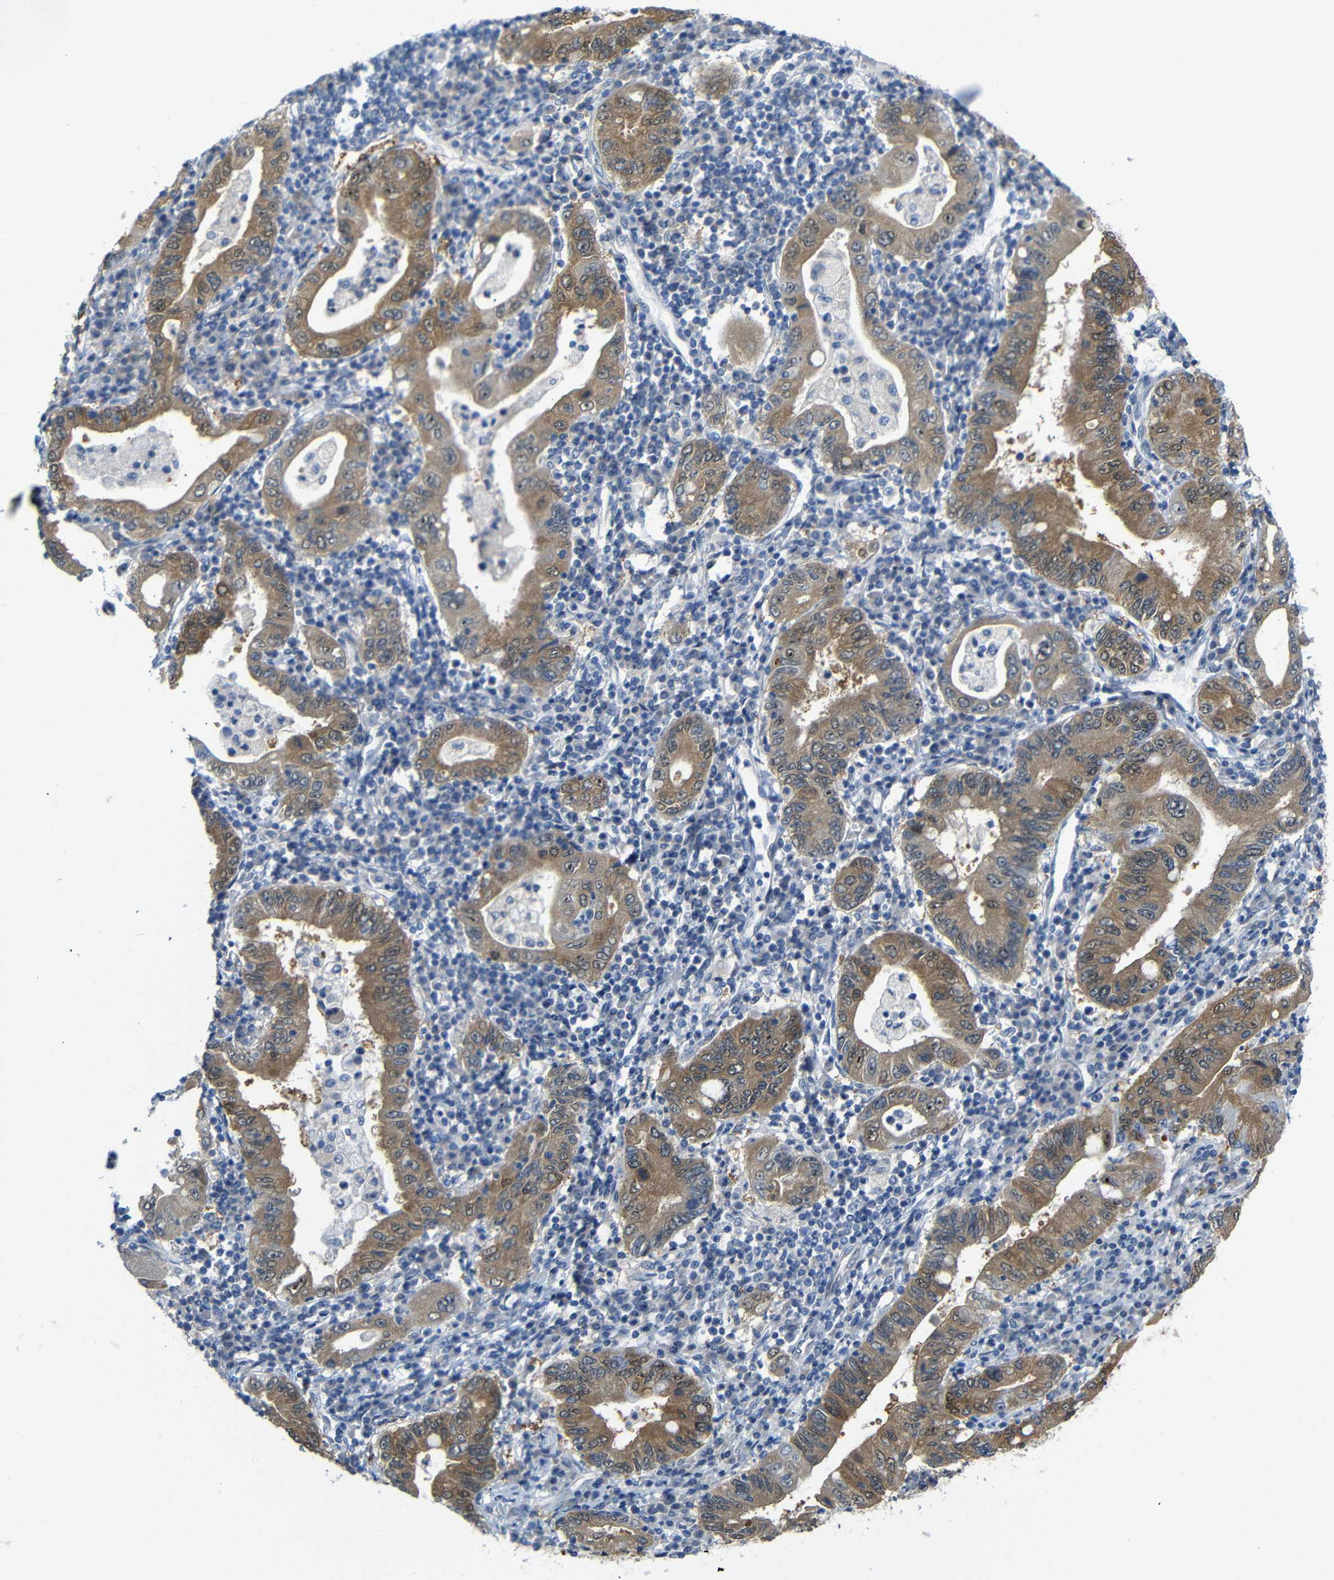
{"staining": {"intensity": "moderate", "quantity": ">75%", "location": "cytoplasmic/membranous"}, "tissue": "stomach cancer", "cell_type": "Tumor cells", "image_type": "cancer", "snomed": [{"axis": "morphology", "description": "Normal tissue, NOS"}, {"axis": "morphology", "description": "Adenocarcinoma, NOS"}, {"axis": "topography", "description": "Esophagus"}, {"axis": "topography", "description": "Stomach, upper"}, {"axis": "topography", "description": "Peripheral nerve tissue"}], "caption": "Immunohistochemistry (IHC) photomicrograph of neoplastic tissue: human adenocarcinoma (stomach) stained using immunohistochemistry displays medium levels of moderate protein expression localized specifically in the cytoplasmic/membranous of tumor cells, appearing as a cytoplasmic/membranous brown color.", "gene": "TBC1D32", "patient": {"sex": "male", "age": 62}}